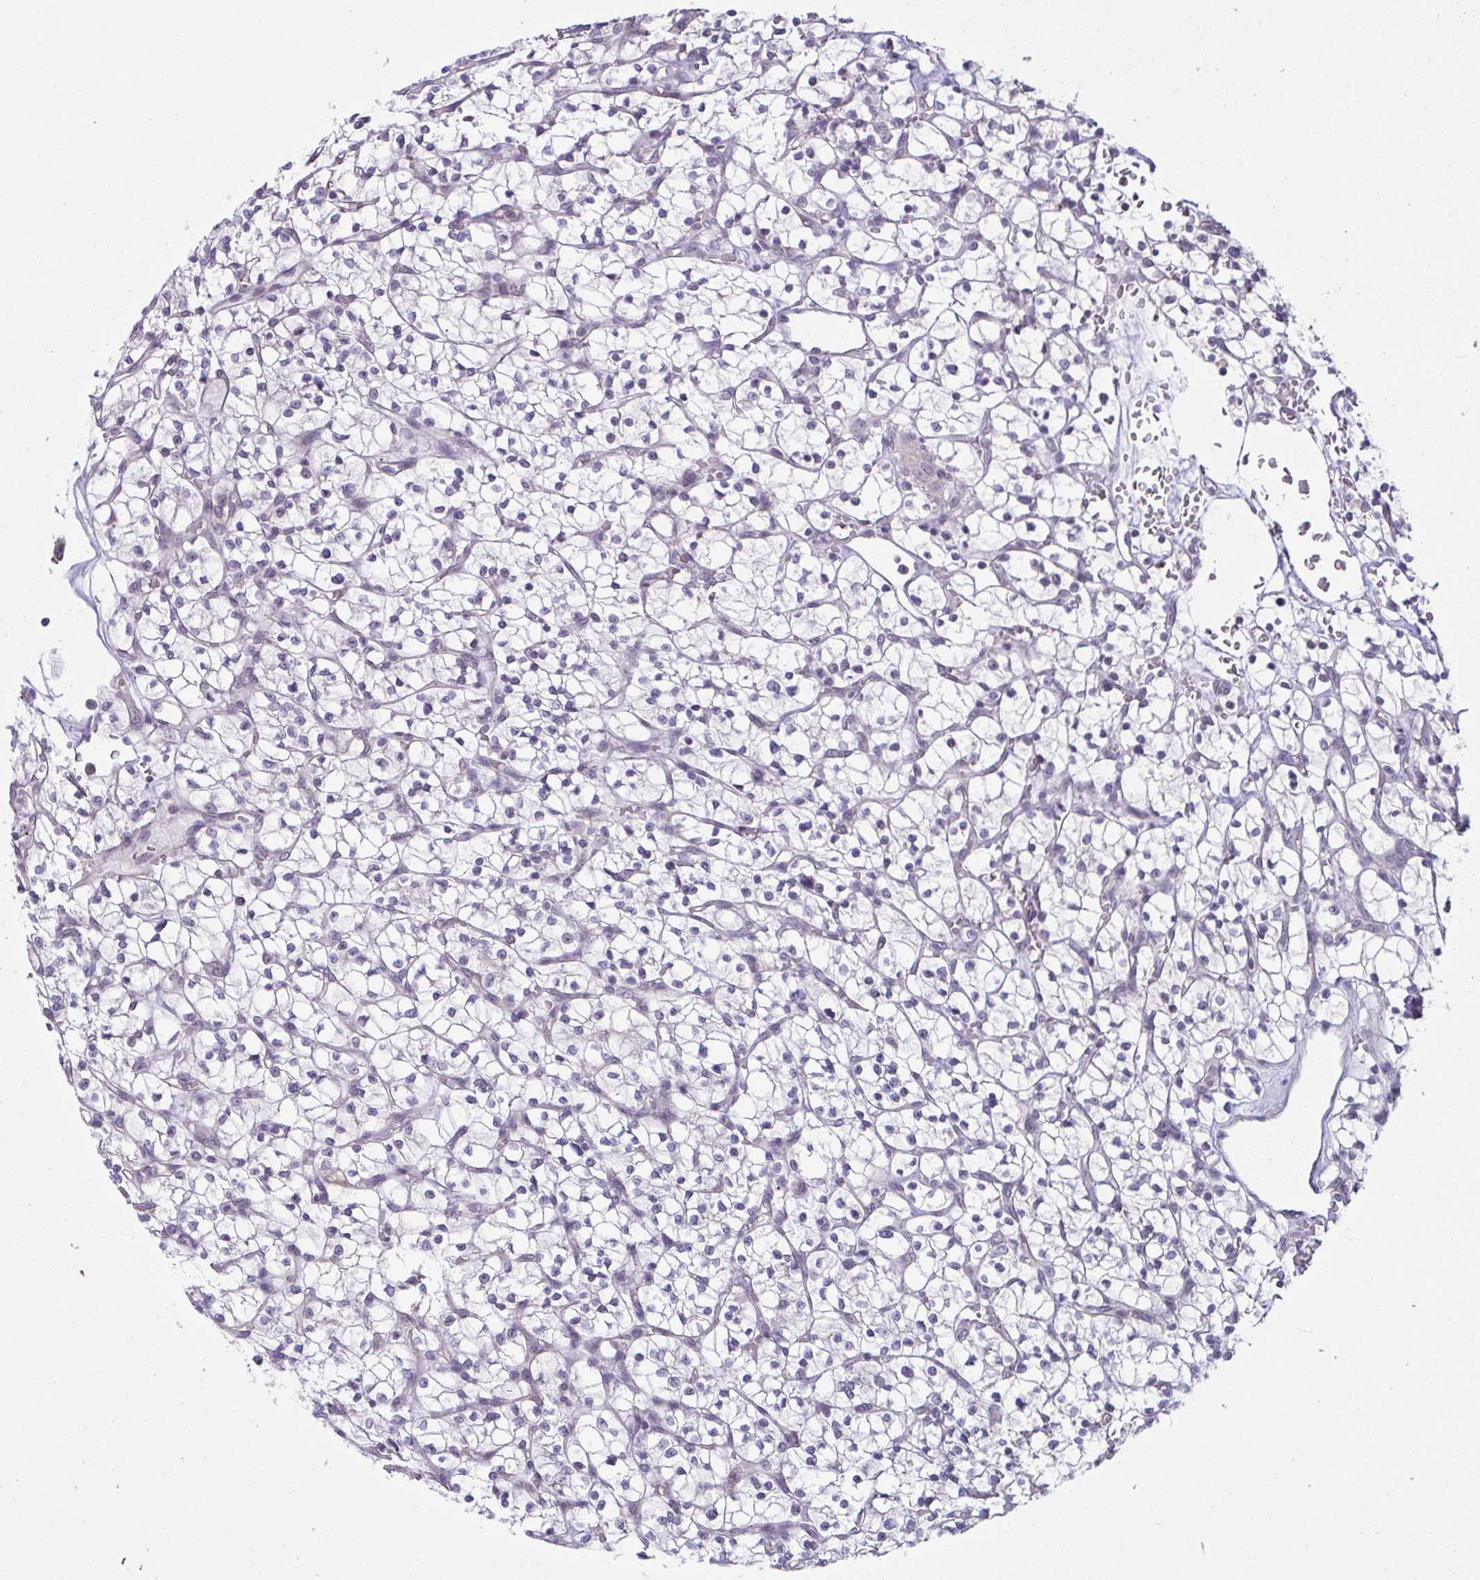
{"staining": {"intensity": "negative", "quantity": "none", "location": "none"}, "tissue": "renal cancer", "cell_type": "Tumor cells", "image_type": "cancer", "snomed": [{"axis": "morphology", "description": "Adenocarcinoma, NOS"}, {"axis": "topography", "description": "Kidney"}], "caption": "Immunohistochemistry of human renal adenocarcinoma reveals no staining in tumor cells.", "gene": "ATP6V0D2", "patient": {"sex": "female", "age": 64}}